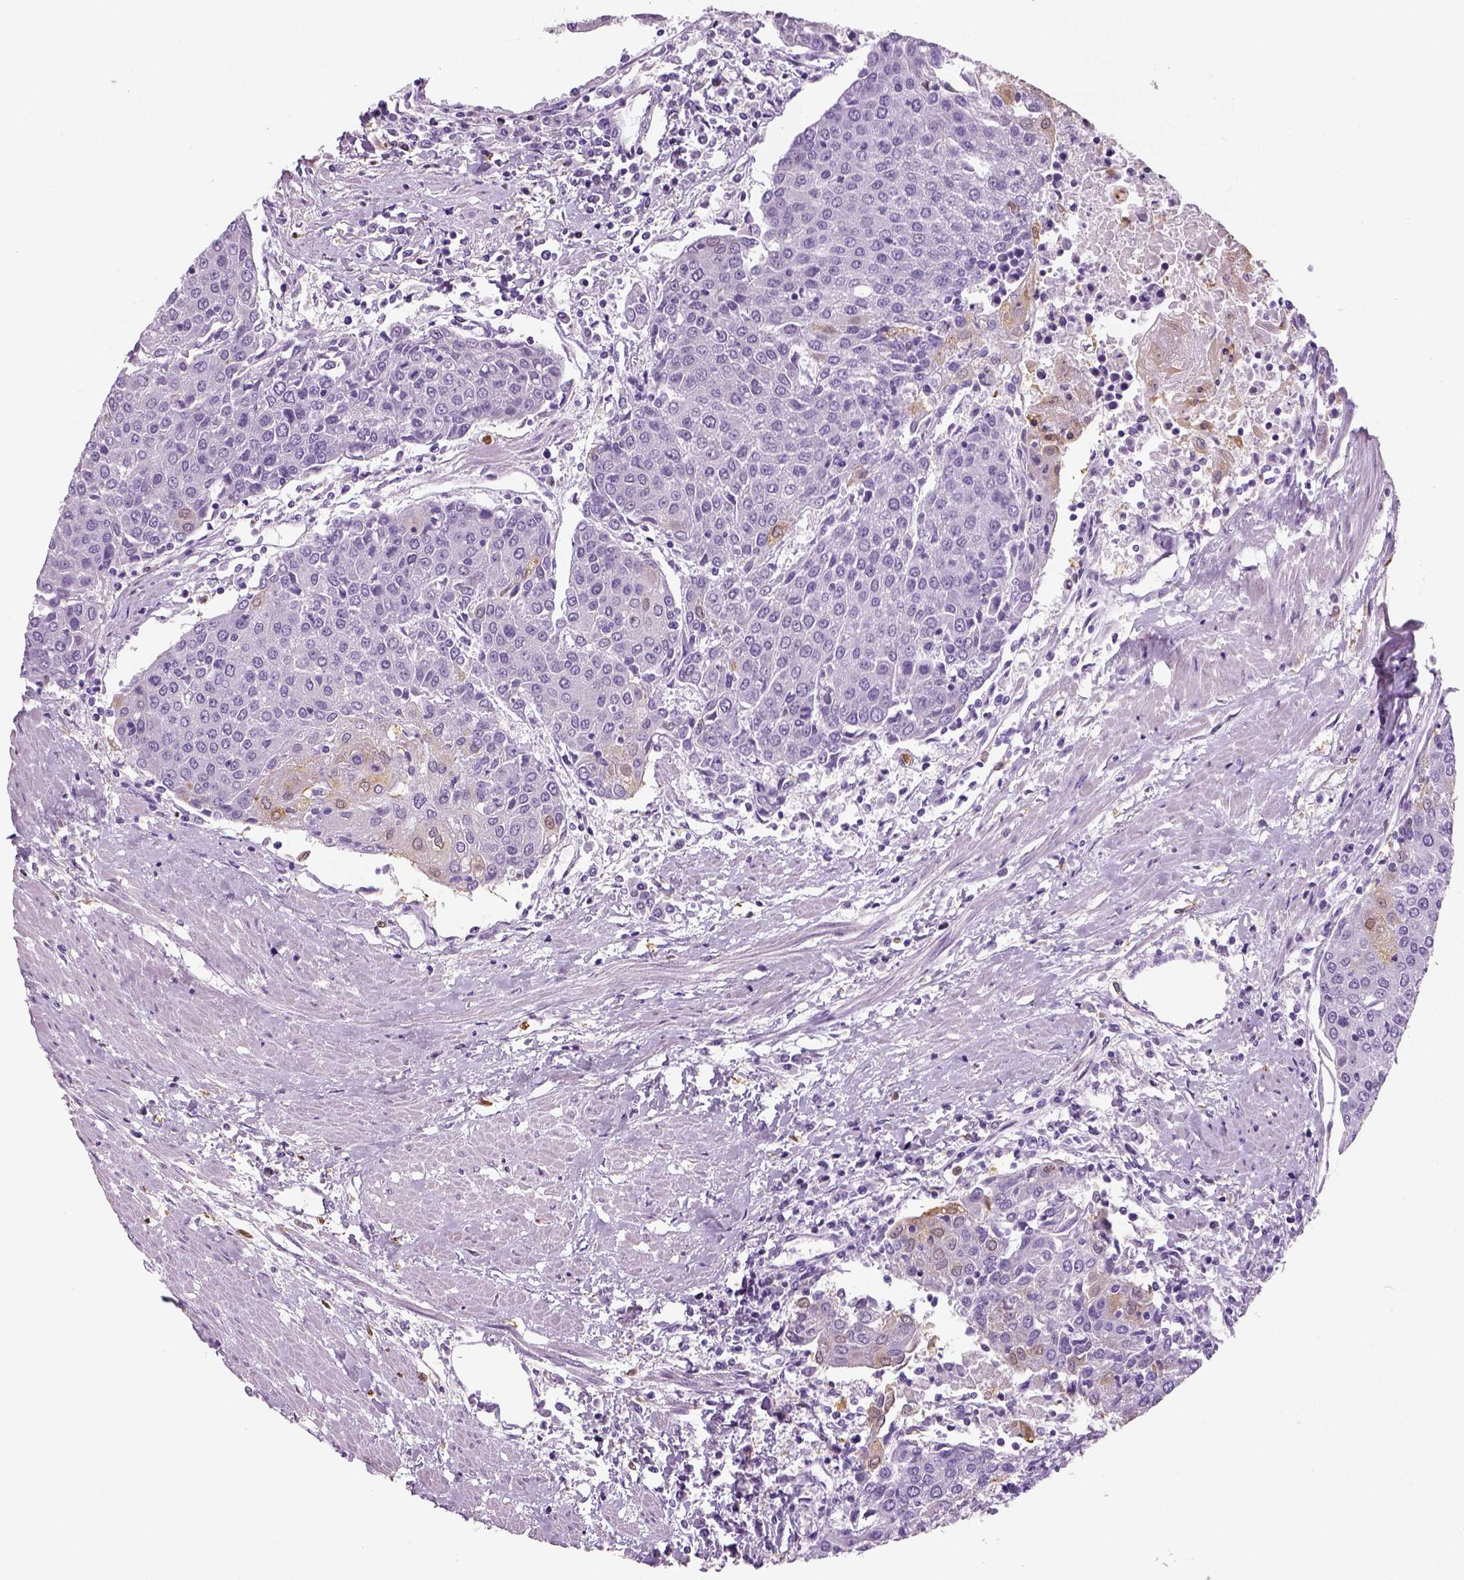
{"staining": {"intensity": "negative", "quantity": "none", "location": "none"}, "tissue": "urothelial cancer", "cell_type": "Tumor cells", "image_type": "cancer", "snomed": [{"axis": "morphology", "description": "Urothelial carcinoma, High grade"}, {"axis": "topography", "description": "Urinary bladder"}], "caption": "The micrograph shows no staining of tumor cells in urothelial cancer.", "gene": "NECAB2", "patient": {"sex": "female", "age": 85}}